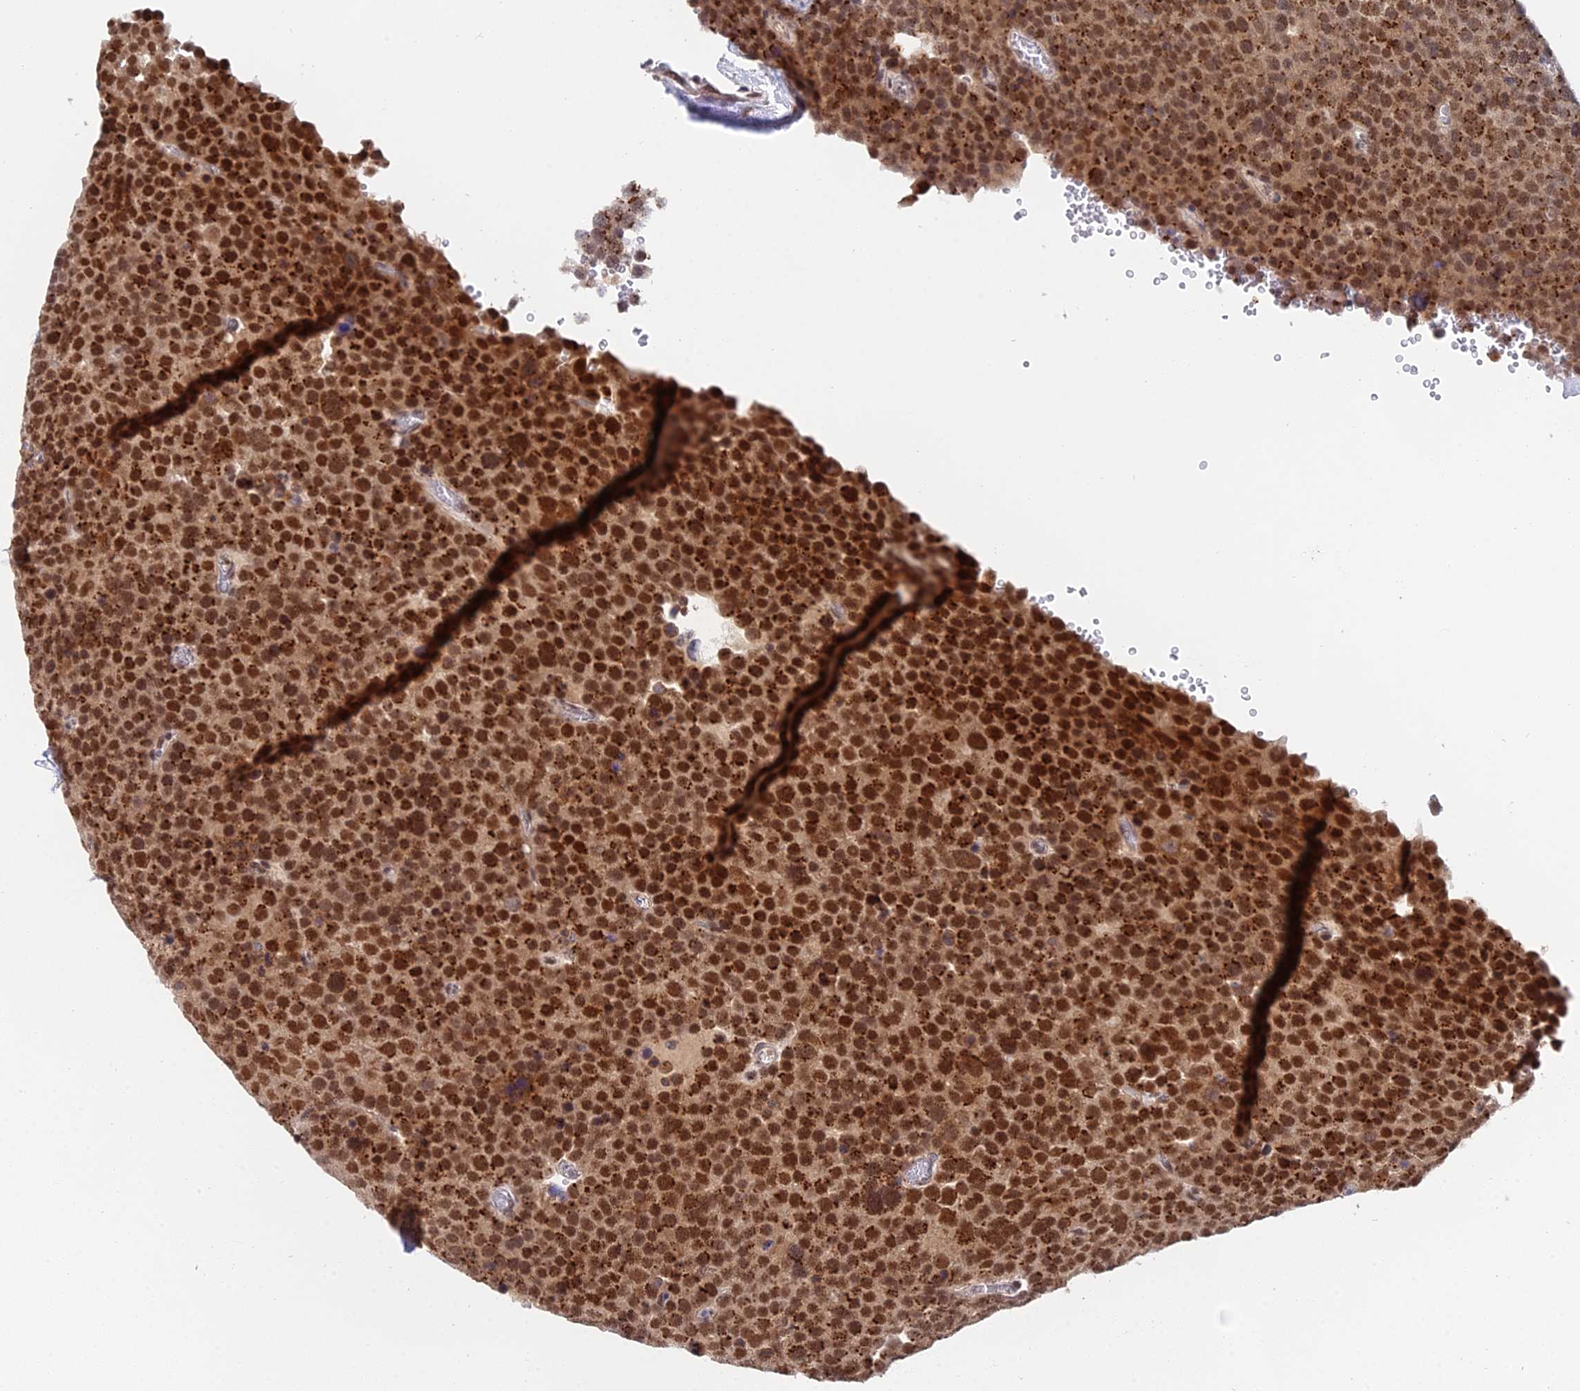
{"staining": {"intensity": "strong", "quantity": ">75%", "location": "cytoplasmic/membranous,nuclear"}, "tissue": "testis cancer", "cell_type": "Tumor cells", "image_type": "cancer", "snomed": [{"axis": "morphology", "description": "Seminoma, NOS"}, {"axis": "topography", "description": "Testis"}], "caption": "Tumor cells exhibit strong cytoplasmic/membranous and nuclear staining in approximately >75% of cells in testis seminoma.", "gene": "THOC3", "patient": {"sex": "male", "age": 71}}